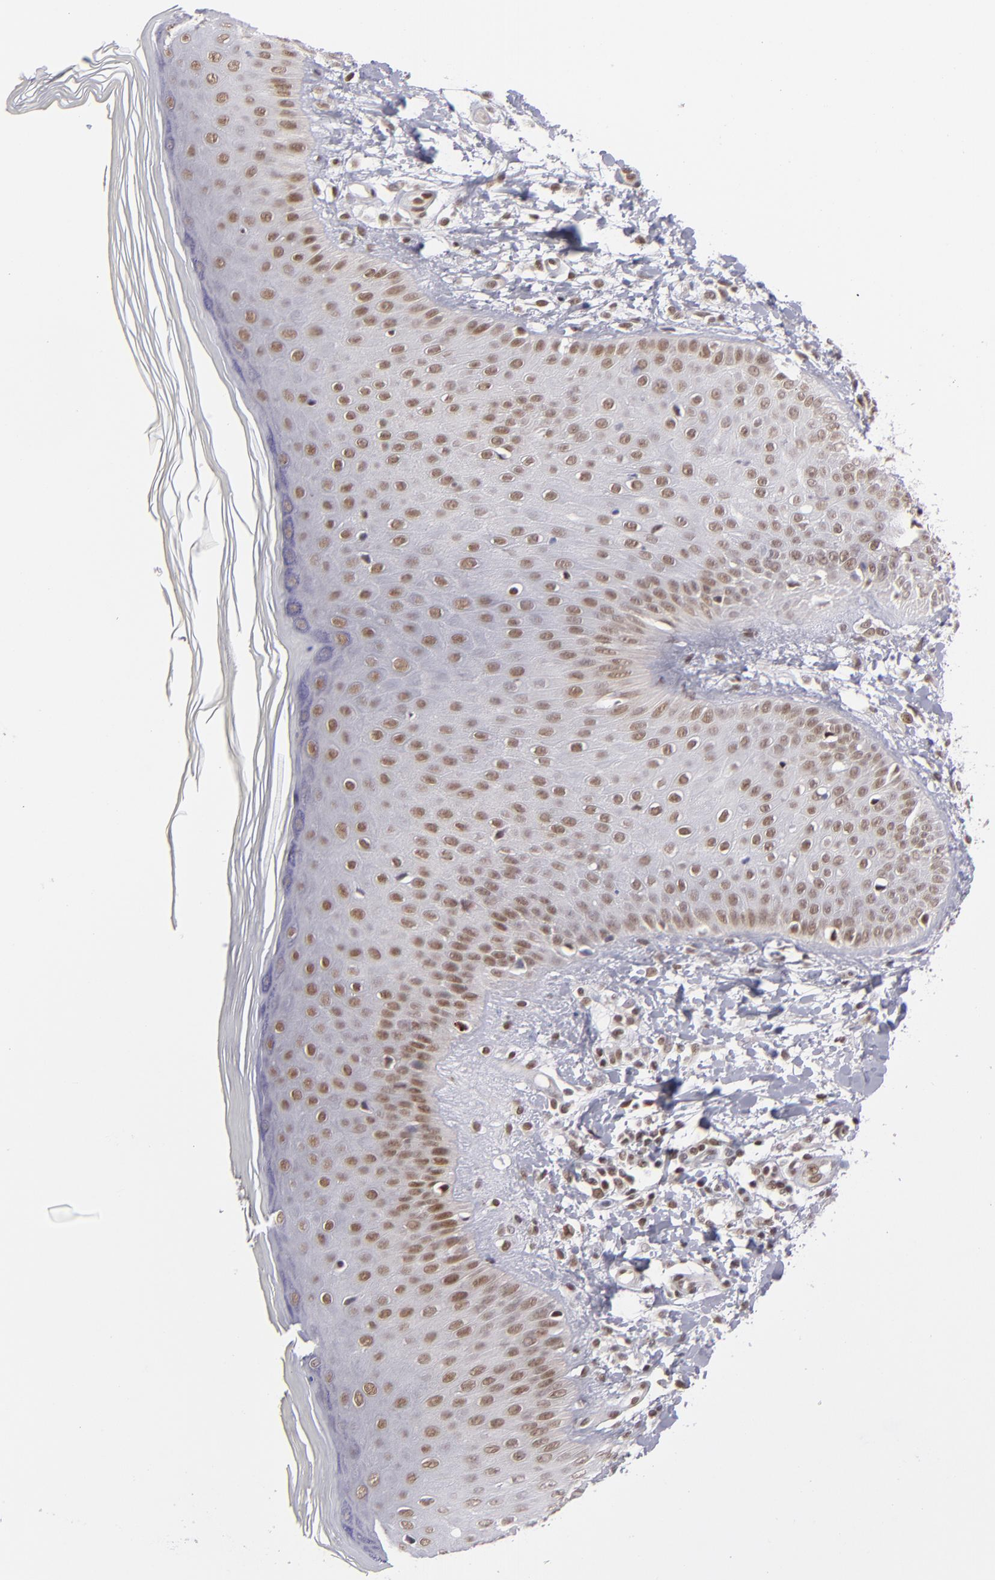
{"staining": {"intensity": "moderate", "quantity": ">75%", "location": "nuclear"}, "tissue": "skin", "cell_type": "Epidermal cells", "image_type": "normal", "snomed": [{"axis": "morphology", "description": "Normal tissue, NOS"}, {"axis": "morphology", "description": "Inflammation, NOS"}, {"axis": "topography", "description": "Soft tissue"}, {"axis": "topography", "description": "Anal"}], "caption": "High-power microscopy captured an immunohistochemistry micrograph of normal skin, revealing moderate nuclear expression in approximately >75% of epidermal cells.", "gene": "MLLT3", "patient": {"sex": "female", "age": 15}}